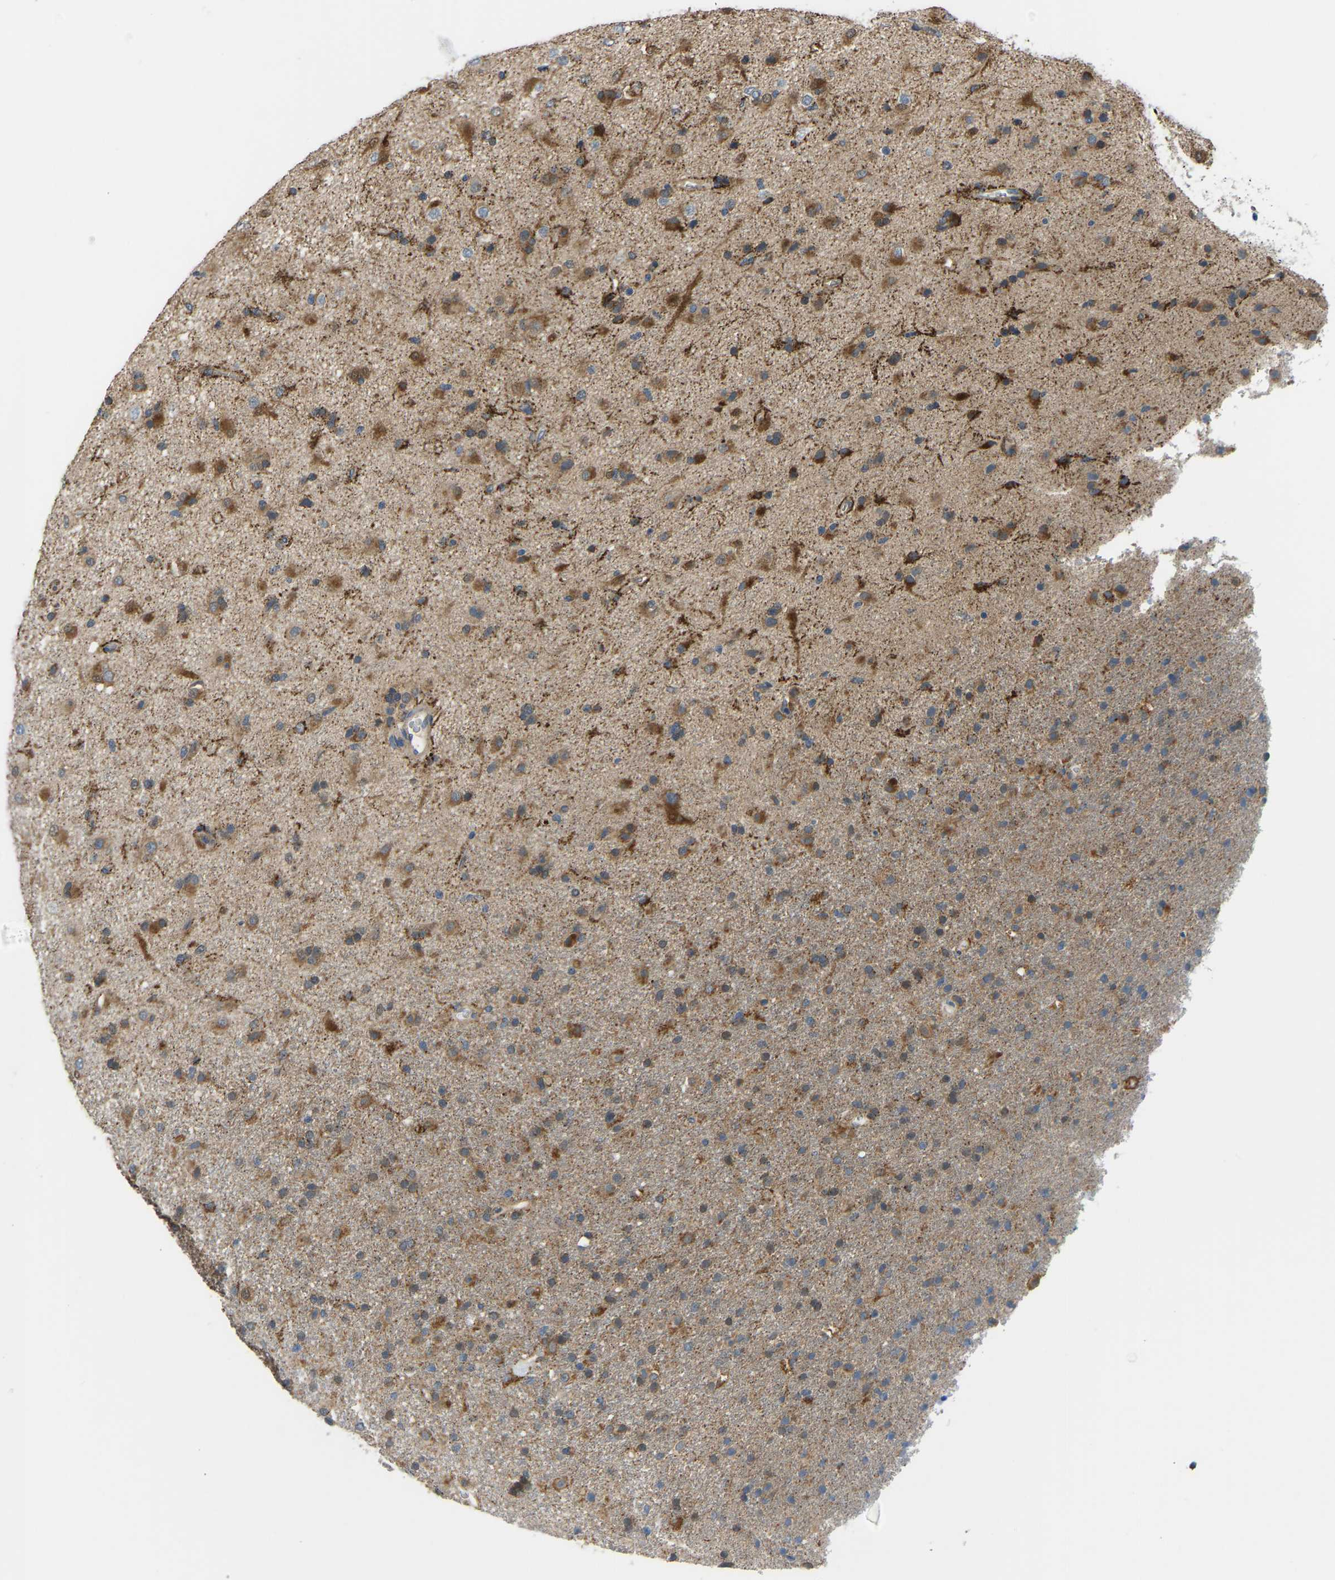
{"staining": {"intensity": "moderate", "quantity": ">75%", "location": "cytoplasmic/membranous"}, "tissue": "glioma", "cell_type": "Tumor cells", "image_type": "cancer", "snomed": [{"axis": "morphology", "description": "Glioma, malignant, Low grade"}, {"axis": "topography", "description": "Brain"}], "caption": "Brown immunohistochemical staining in glioma demonstrates moderate cytoplasmic/membranous staining in approximately >75% of tumor cells. Nuclei are stained in blue.", "gene": "RBP1", "patient": {"sex": "male", "age": 65}}